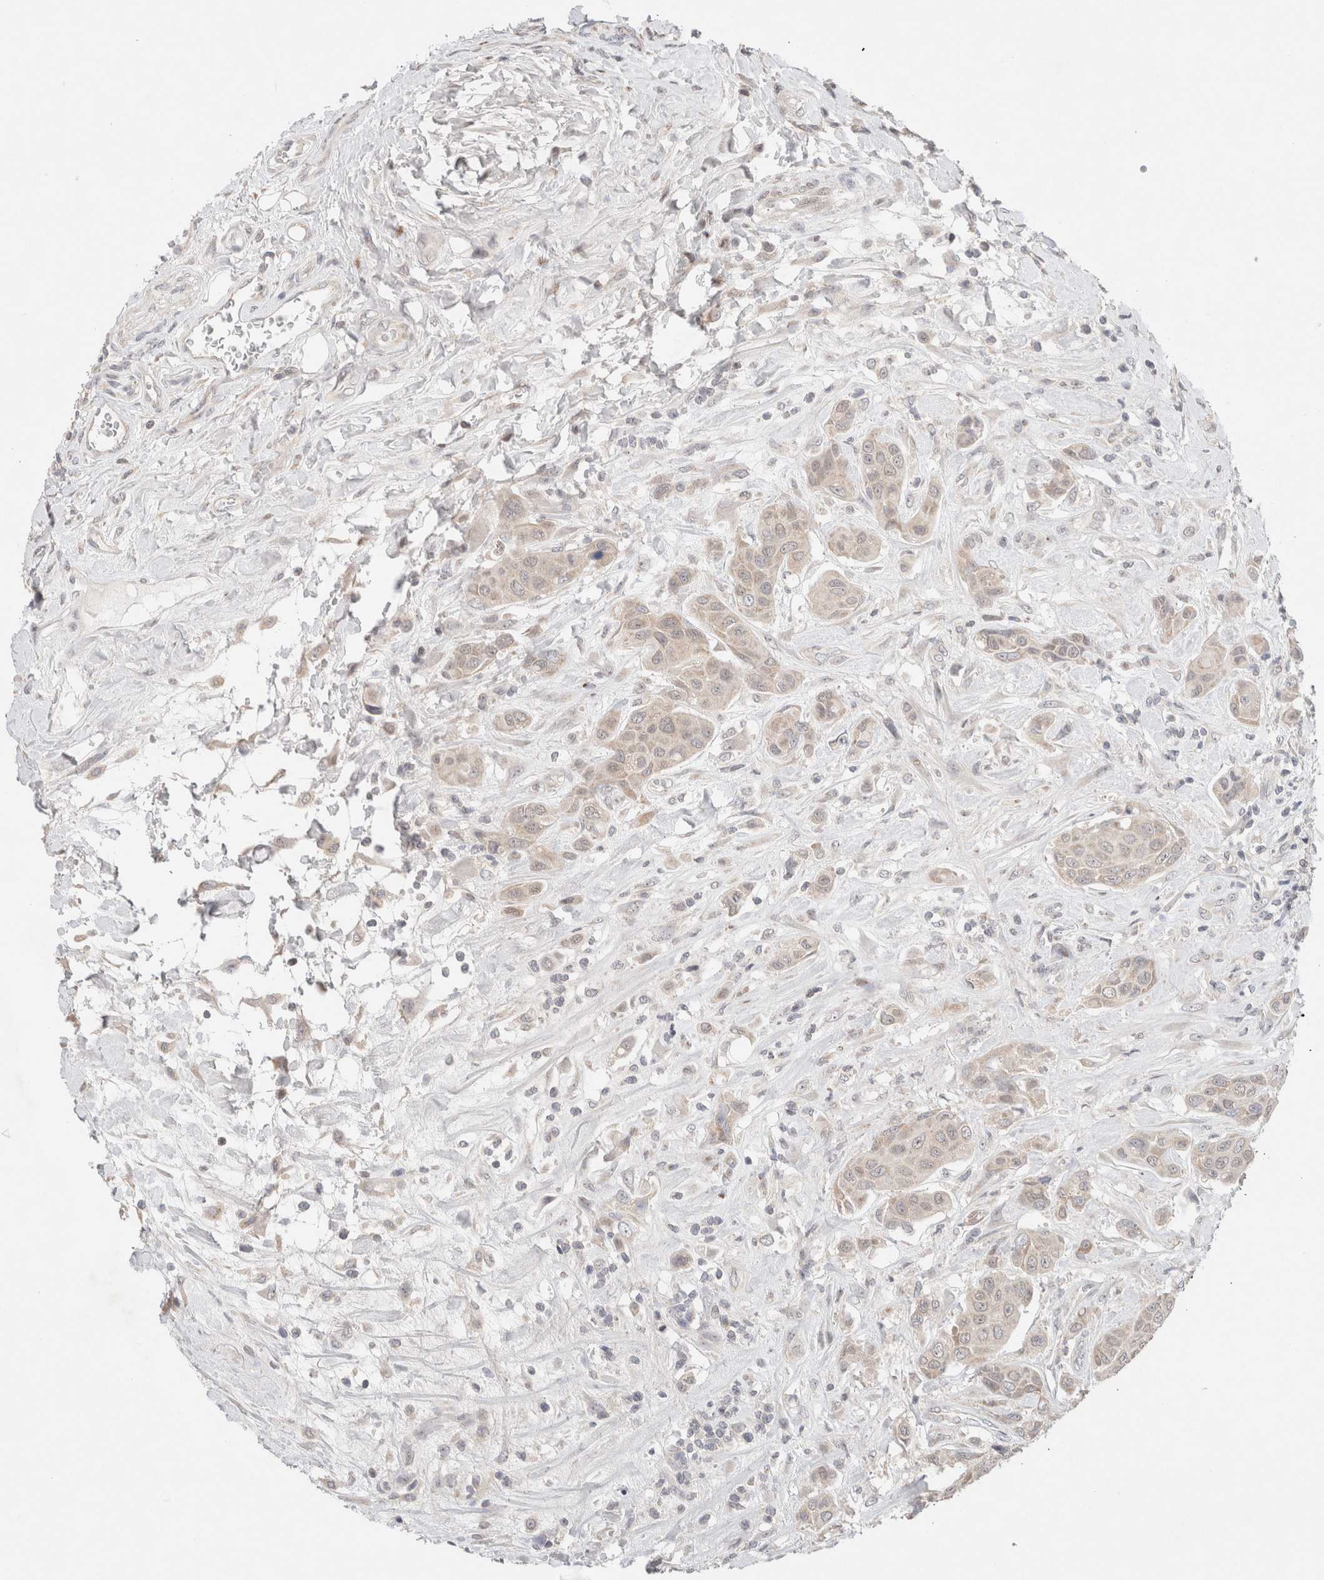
{"staining": {"intensity": "weak", "quantity": ">75%", "location": "cytoplasmic/membranous"}, "tissue": "urothelial cancer", "cell_type": "Tumor cells", "image_type": "cancer", "snomed": [{"axis": "morphology", "description": "Urothelial carcinoma, High grade"}, {"axis": "topography", "description": "Urinary bladder"}], "caption": "A high-resolution image shows immunohistochemistry staining of urothelial carcinoma (high-grade), which displays weak cytoplasmic/membranous staining in approximately >75% of tumor cells. Immunohistochemistry (ihc) stains the protein in brown and the nuclei are stained blue.", "gene": "ERI3", "patient": {"sex": "male", "age": 50}}